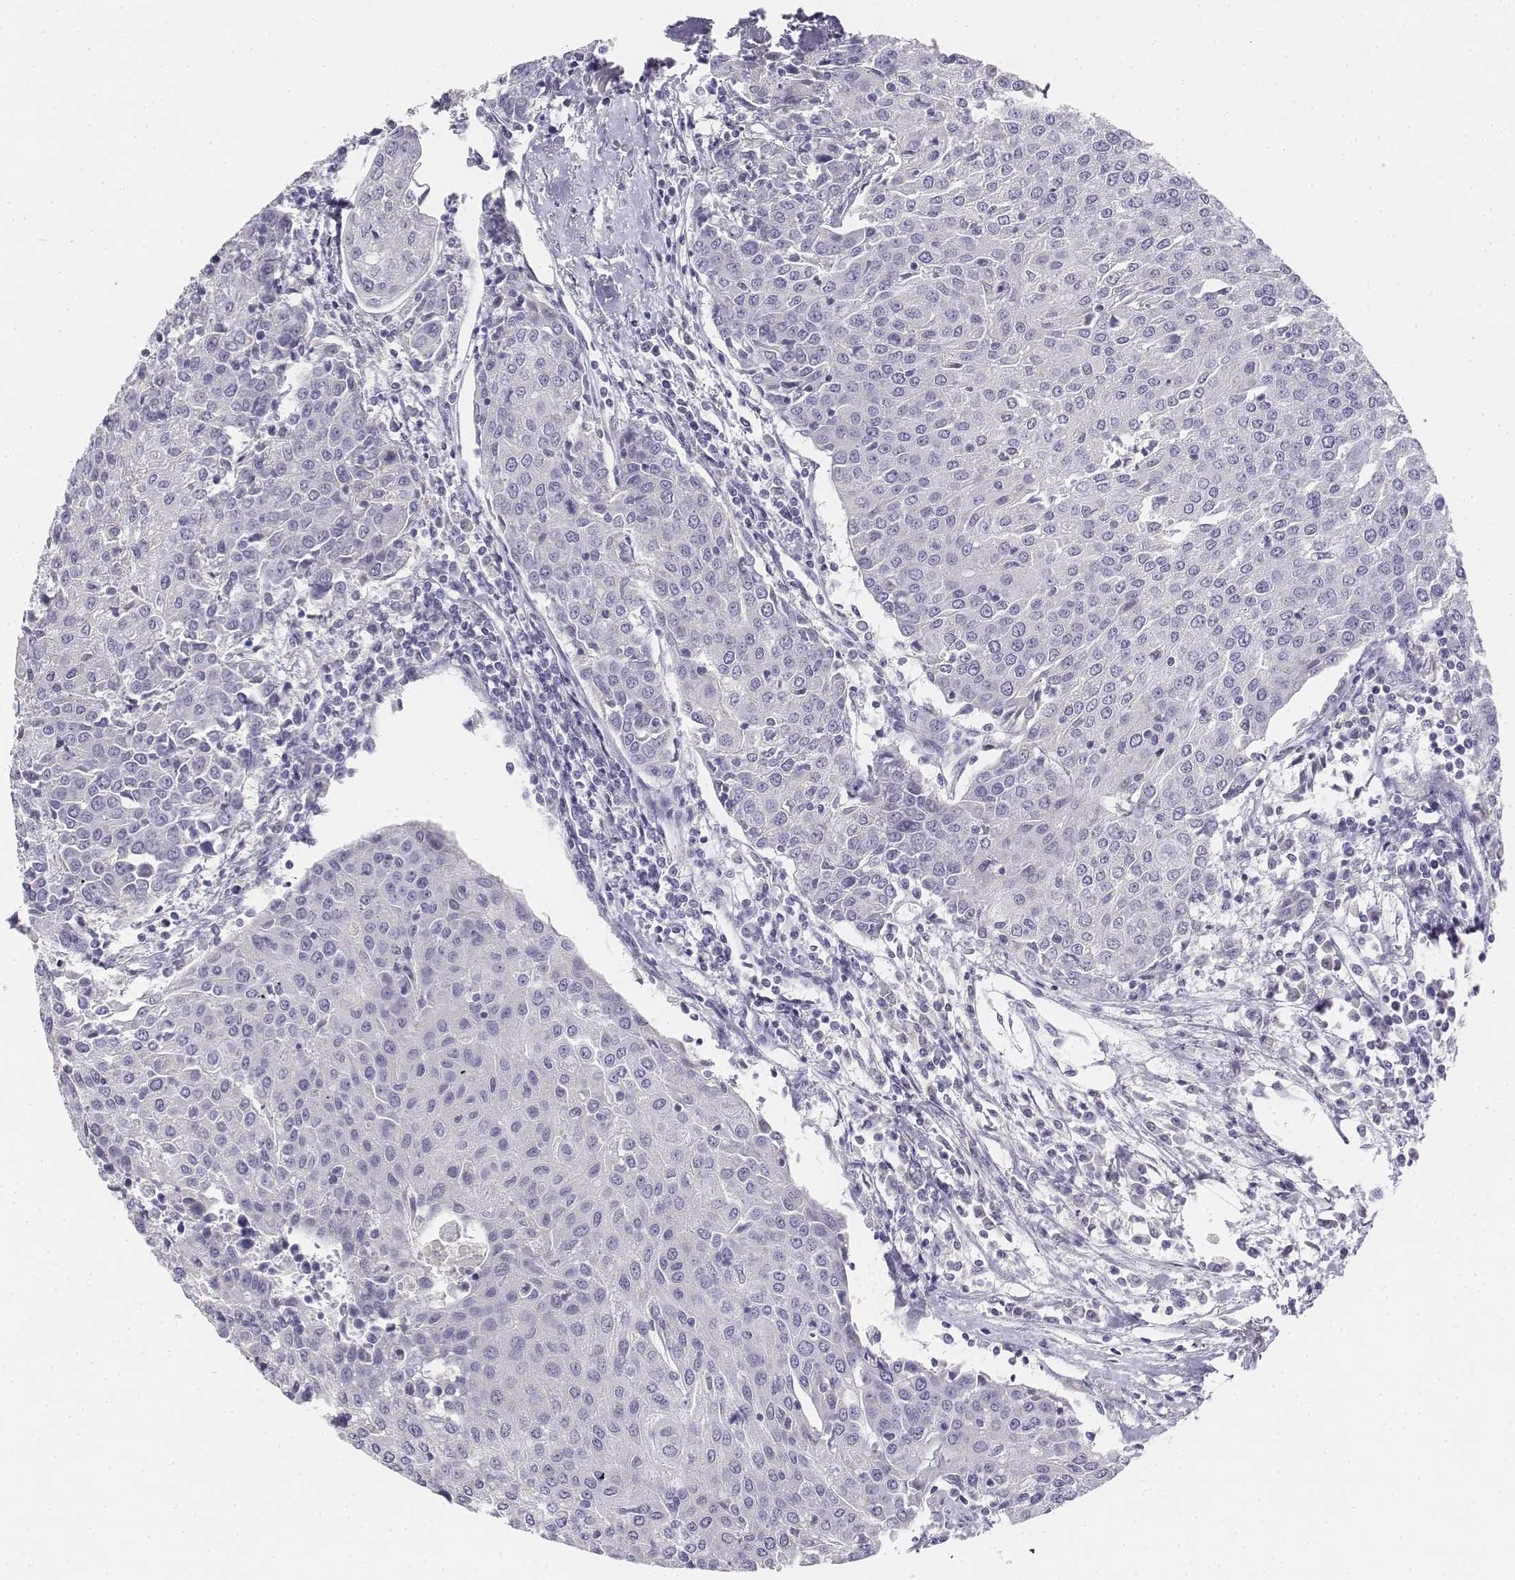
{"staining": {"intensity": "negative", "quantity": "none", "location": "none"}, "tissue": "urothelial cancer", "cell_type": "Tumor cells", "image_type": "cancer", "snomed": [{"axis": "morphology", "description": "Urothelial carcinoma, High grade"}, {"axis": "topography", "description": "Urinary bladder"}], "caption": "Tumor cells show no significant protein positivity in urothelial cancer.", "gene": "UCN2", "patient": {"sex": "female", "age": 85}}